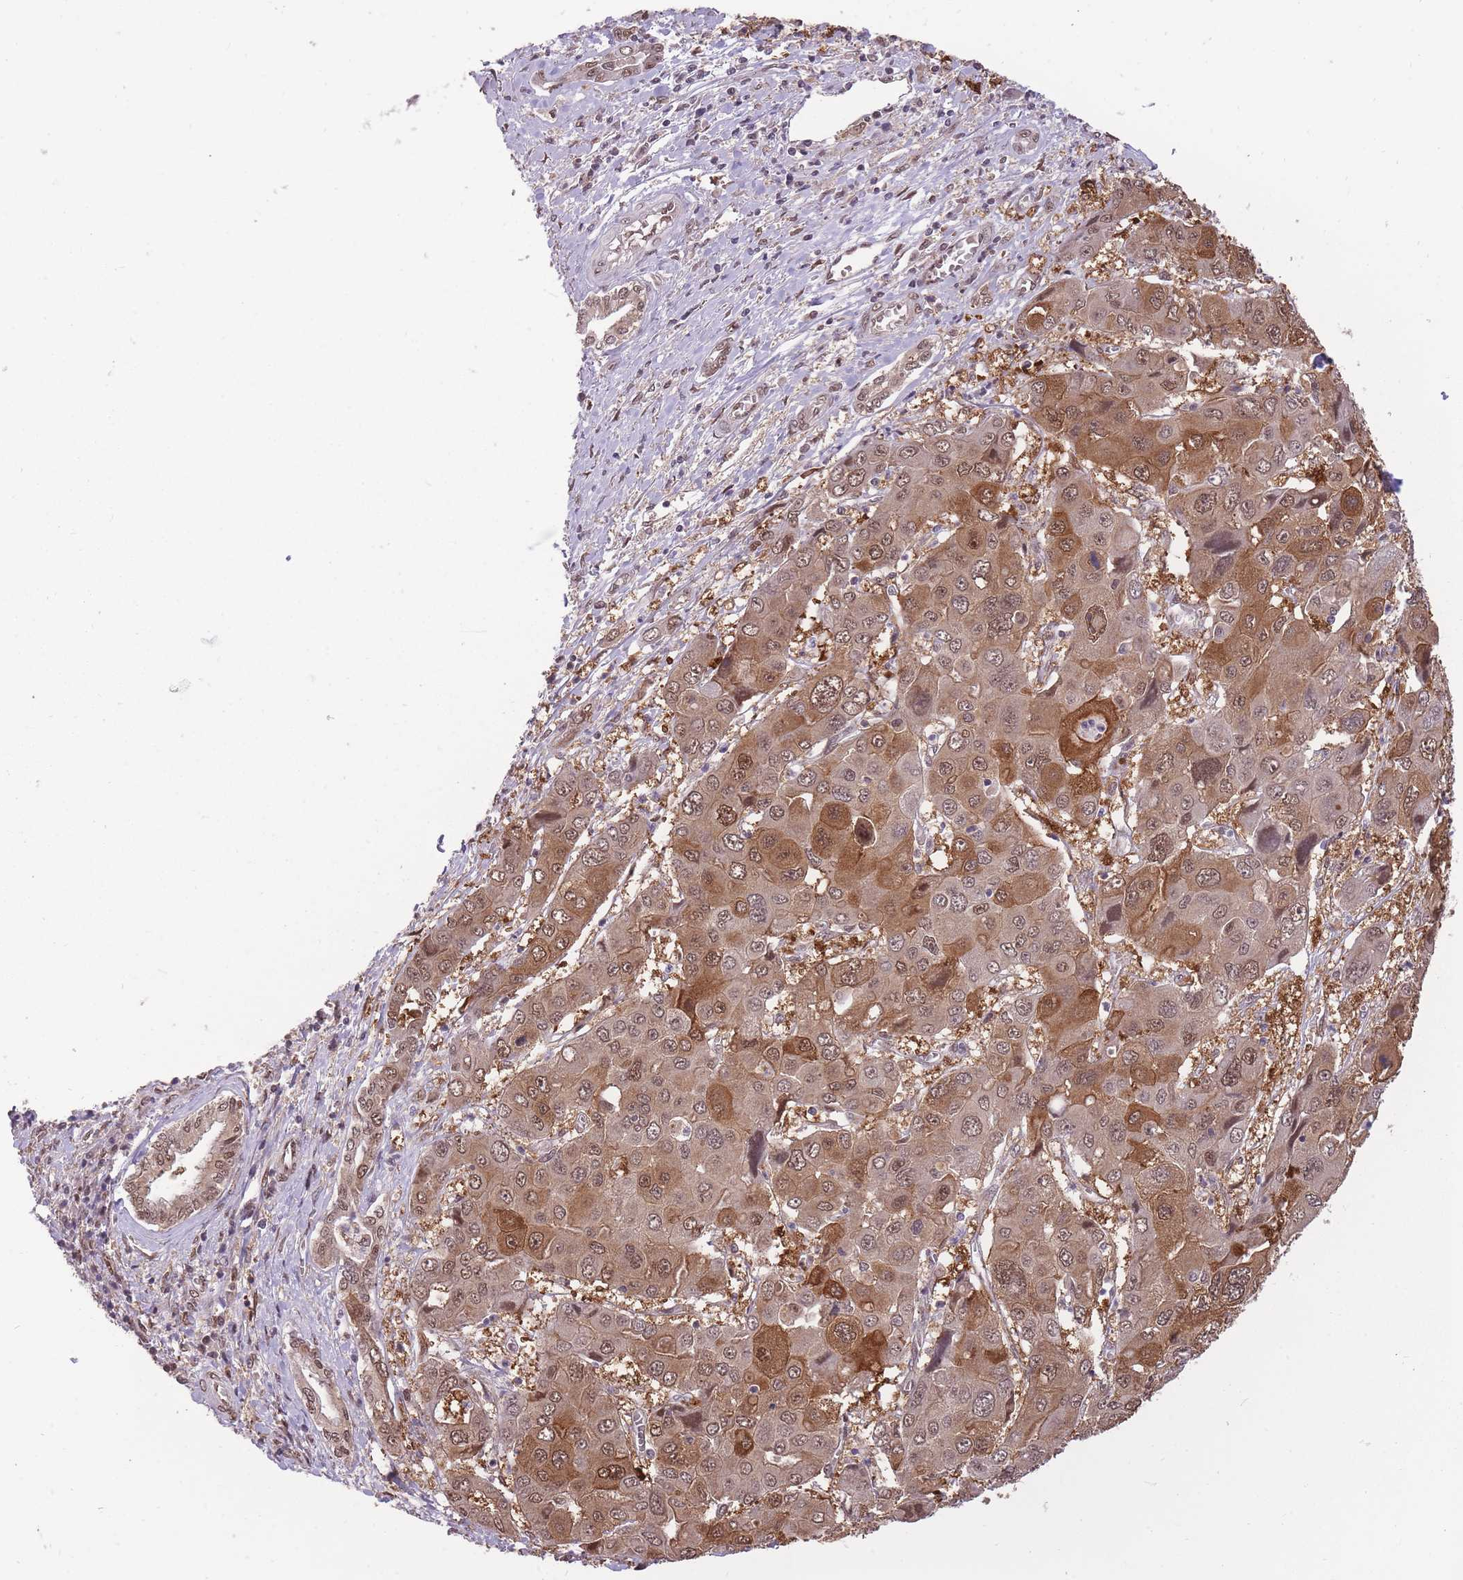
{"staining": {"intensity": "moderate", "quantity": ">75%", "location": "cytoplasmic/membranous,nuclear"}, "tissue": "liver cancer", "cell_type": "Tumor cells", "image_type": "cancer", "snomed": [{"axis": "morphology", "description": "Cholangiocarcinoma"}, {"axis": "topography", "description": "Liver"}], "caption": "This is an image of IHC staining of liver cholangiocarcinoma, which shows moderate staining in the cytoplasmic/membranous and nuclear of tumor cells.", "gene": "CDIP1", "patient": {"sex": "male", "age": 67}}